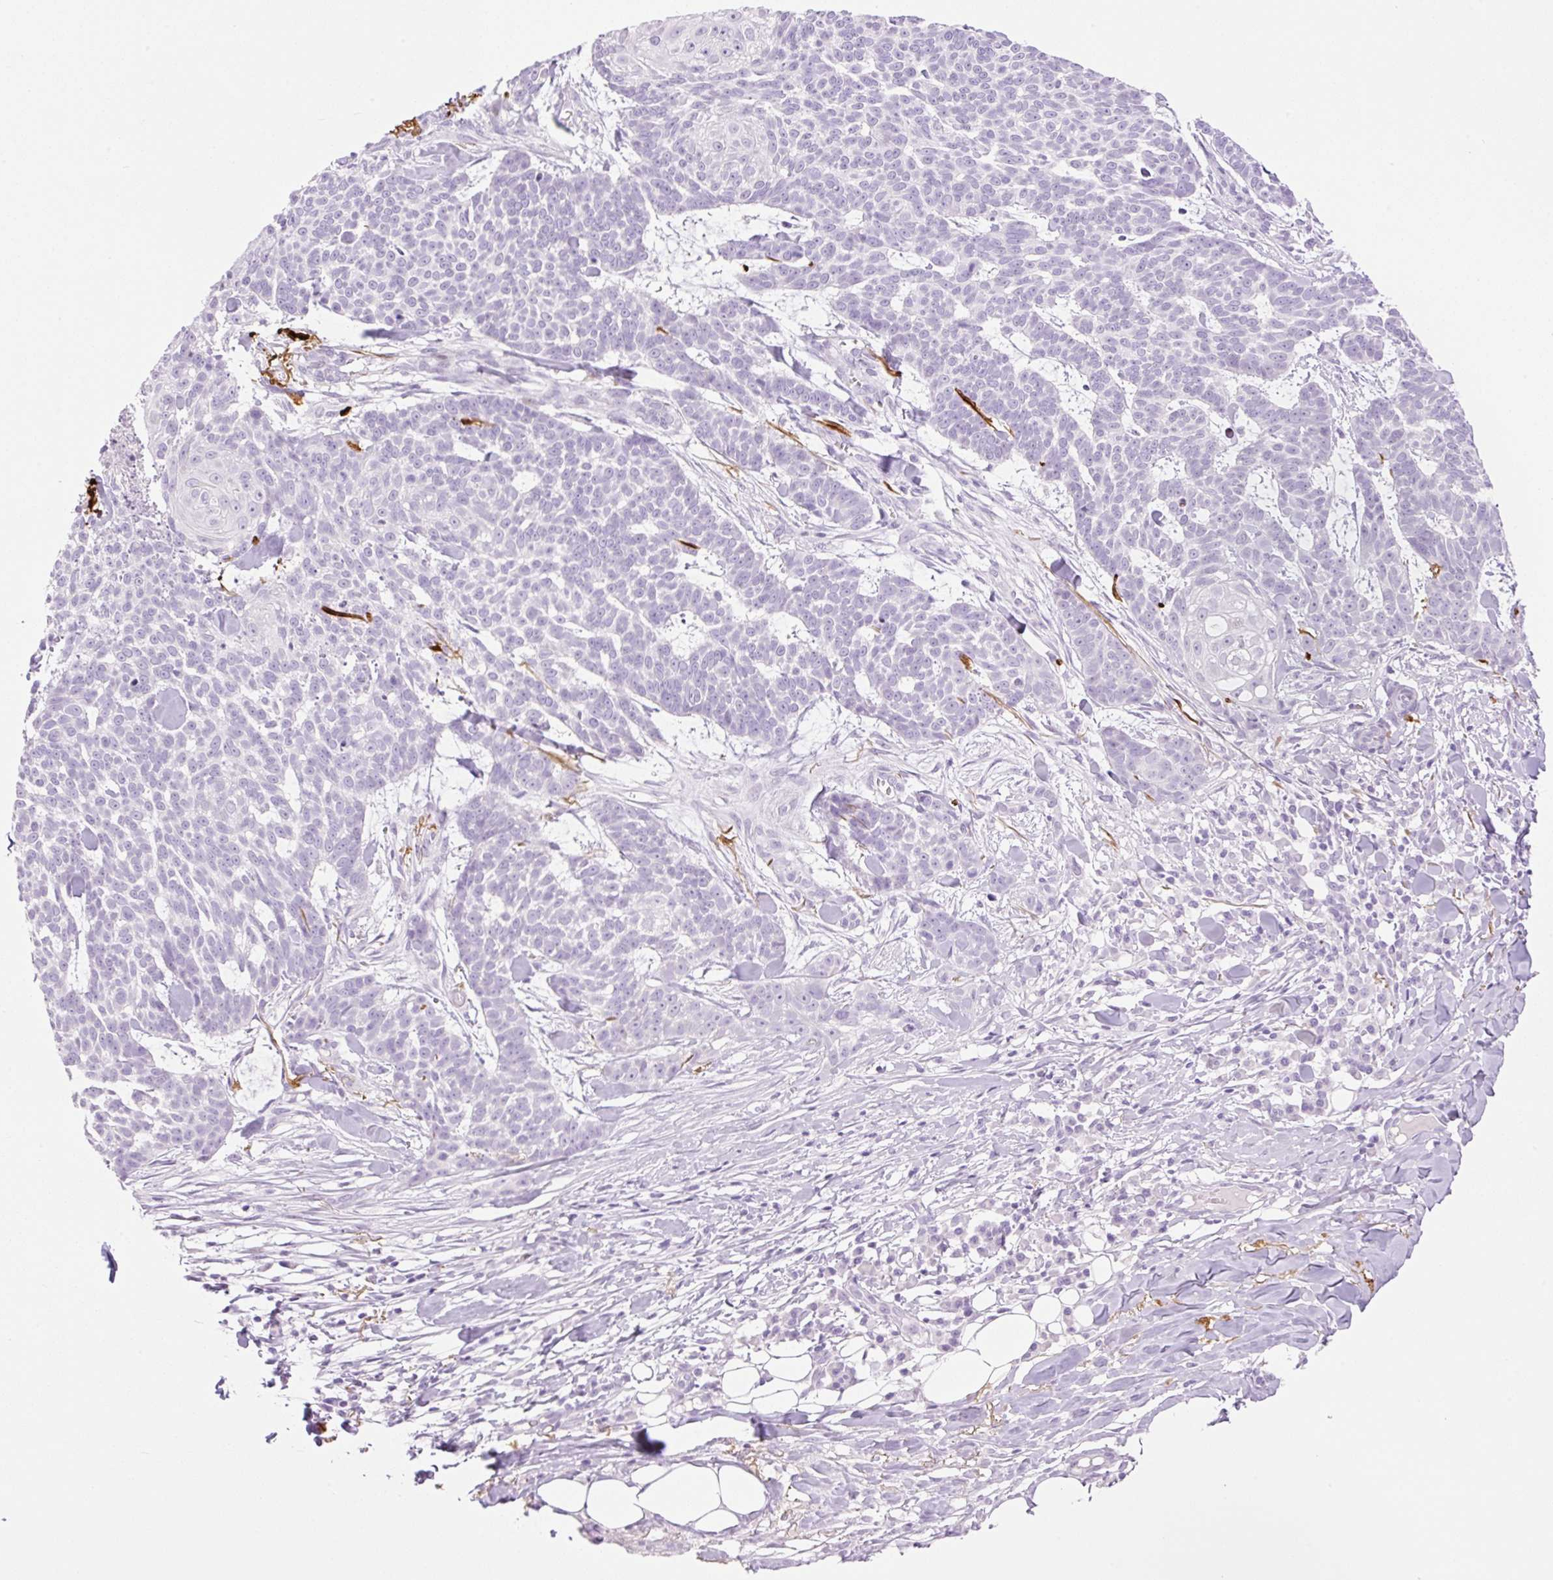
{"staining": {"intensity": "negative", "quantity": "none", "location": "none"}, "tissue": "skin cancer", "cell_type": "Tumor cells", "image_type": "cancer", "snomed": [{"axis": "morphology", "description": "Basal cell carcinoma"}, {"axis": "topography", "description": "Skin"}], "caption": "Immunohistochemistry (IHC) of human skin cancer demonstrates no positivity in tumor cells.", "gene": "SP140L", "patient": {"sex": "female", "age": 93}}